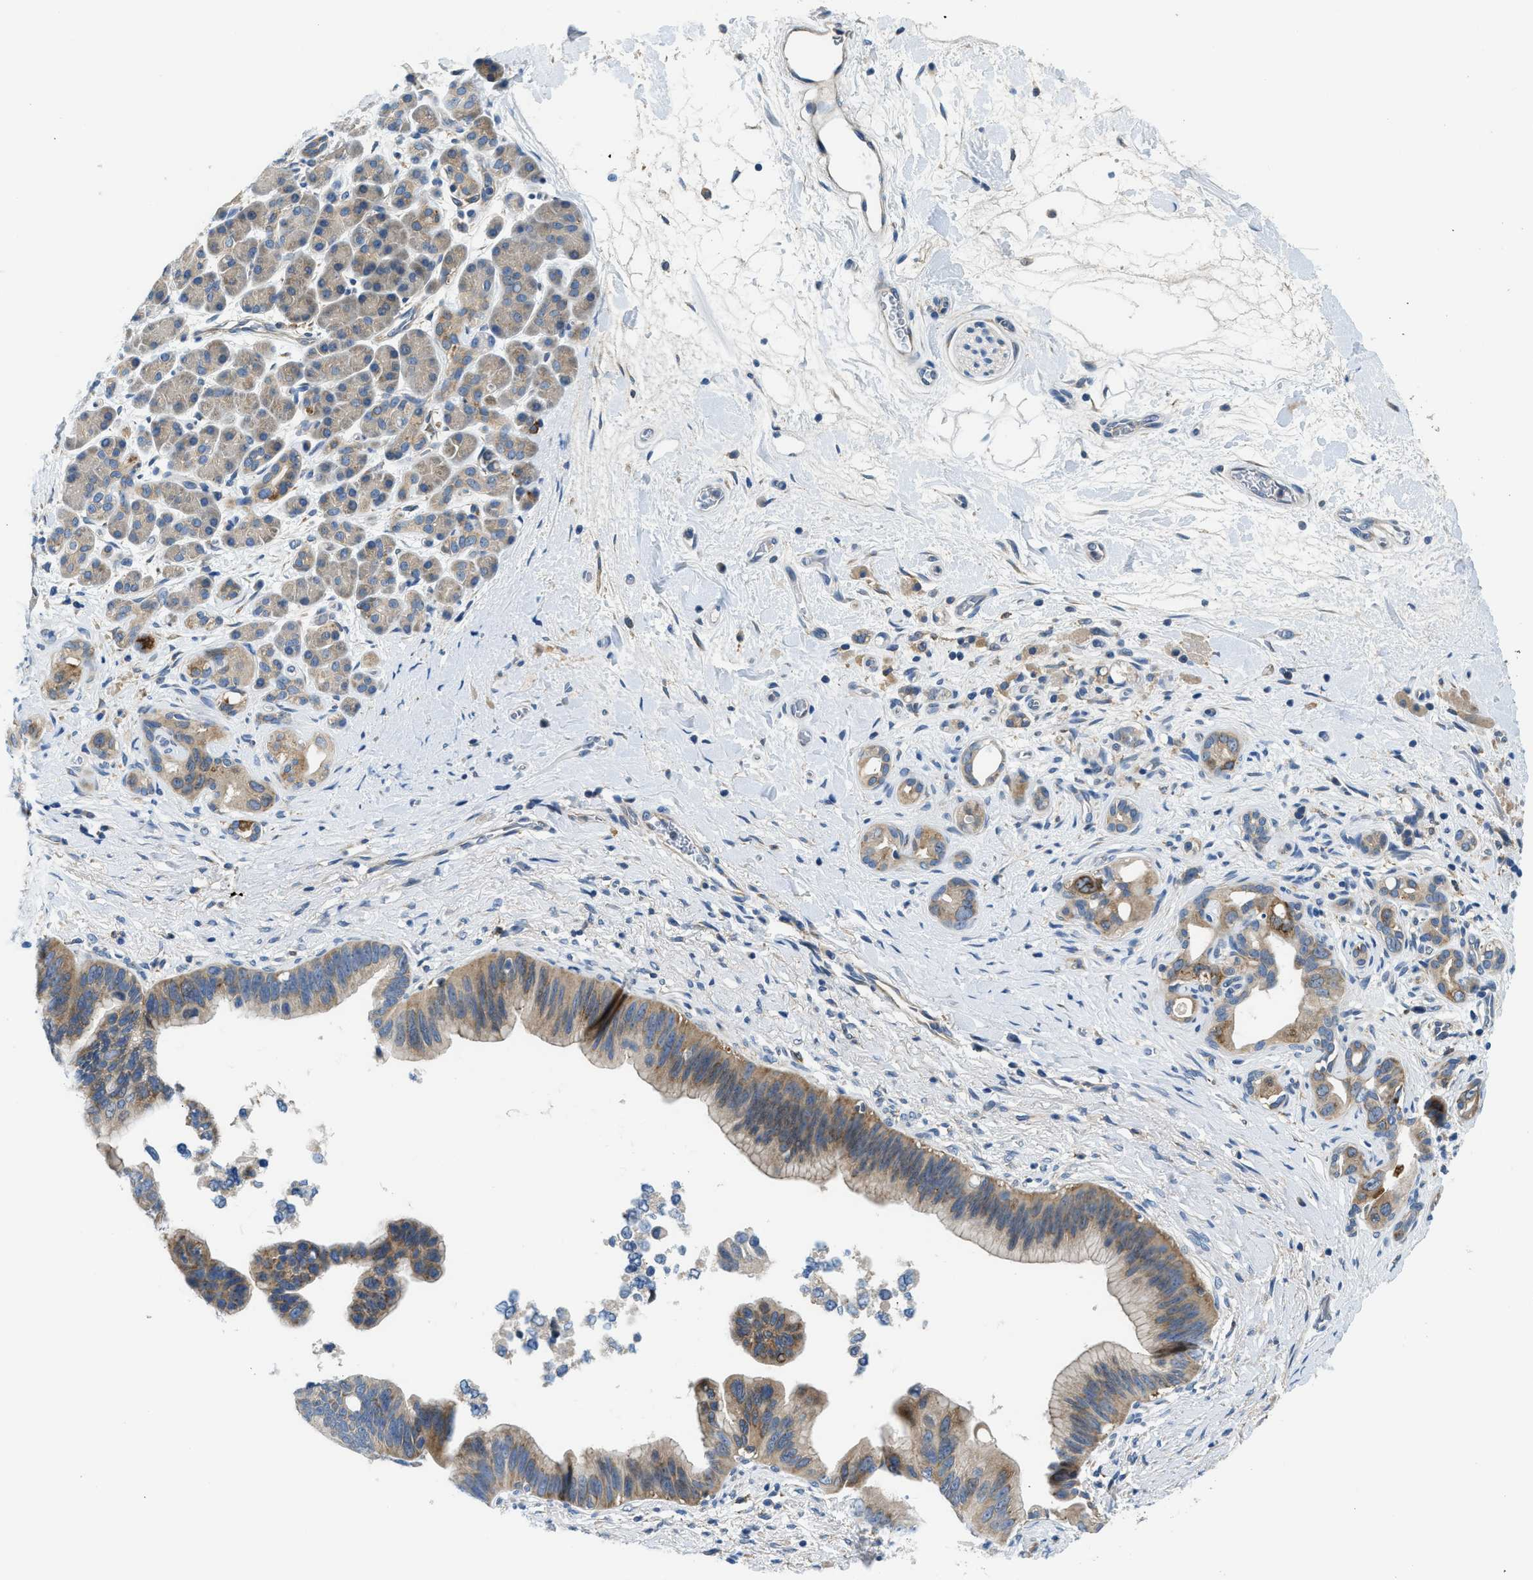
{"staining": {"intensity": "moderate", "quantity": ">75%", "location": "cytoplasmic/membranous"}, "tissue": "pancreatic cancer", "cell_type": "Tumor cells", "image_type": "cancer", "snomed": [{"axis": "morphology", "description": "Adenocarcinoma, NOS"}, {"axis": "topography", "description": "Pancreas"}], "caption": "High-magnification brightfield microscopy of adenocarcinoma (pancreatic) stained with DAB (3,3'-diaminobenzidine) (brown) and counterstained with hematoxylin (blue). tumor cells exhibit moderate cytoplasmic/membranous positivity is appreciated in about>75% of cells.", "gene": "LPIN2", "patient": {"sex": "male", "age": 55}}